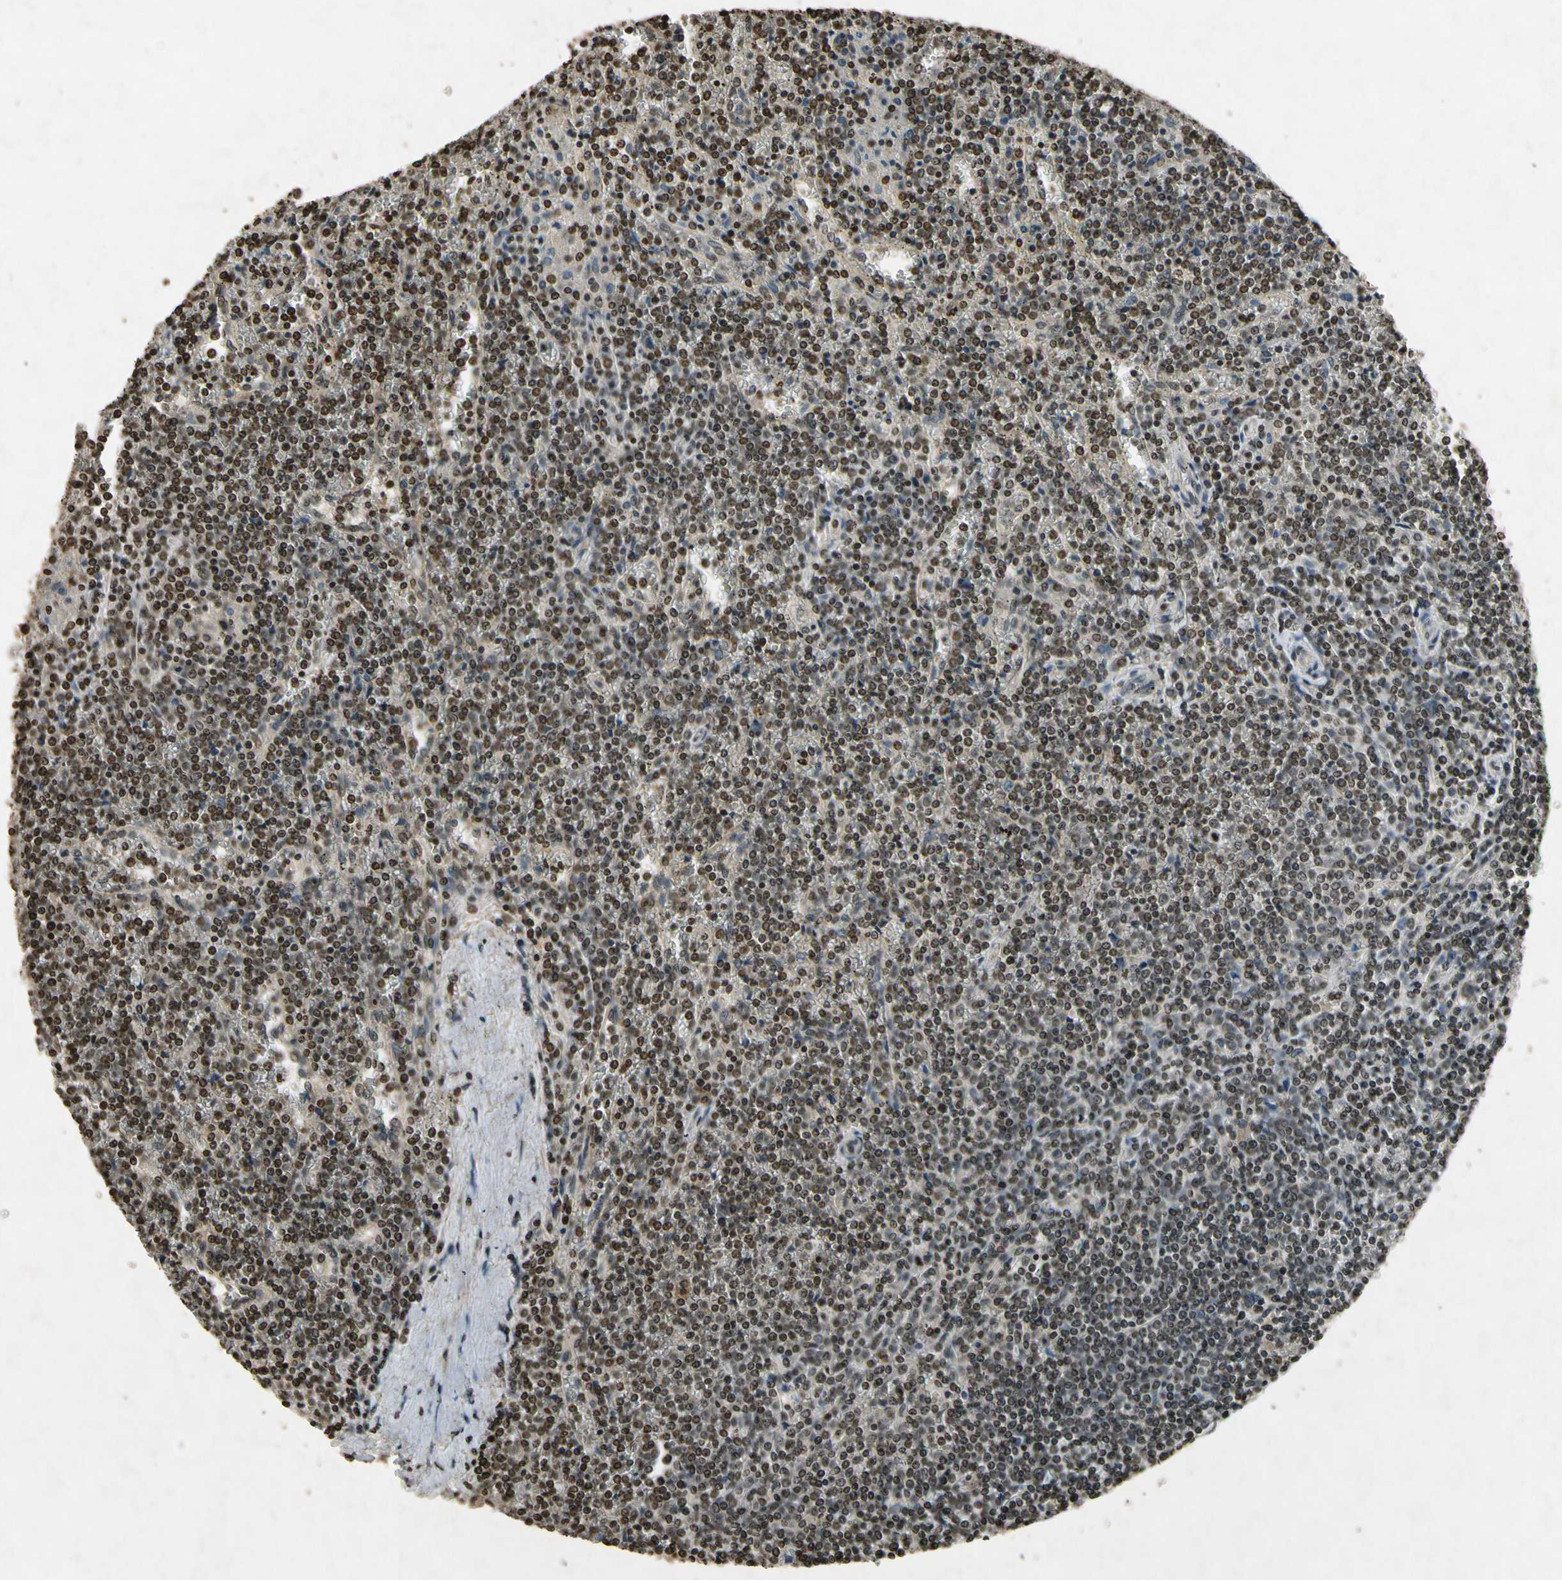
{"staining": {"intensity": "moderate", "quantity": ">75%", "location": "nuclear"}, "tissue": "lymphoma", "cell_type": "Tumor cells", "image_type": "cancer", "snomed": [{"axis": "morphology", "description": "Malignant lymphoma, non-Hodgkin's type, Low grade"}, {"axis": "topography", "description": "Spleen"}], "caption": "Malignant lymphoma, non-Hodgkin's type (low-grade) tissue reveals moderate nuclear expression in about >75% of tumor cells", "gene": "HOXB3", "patient": {"sex": "female", "age": 19}}